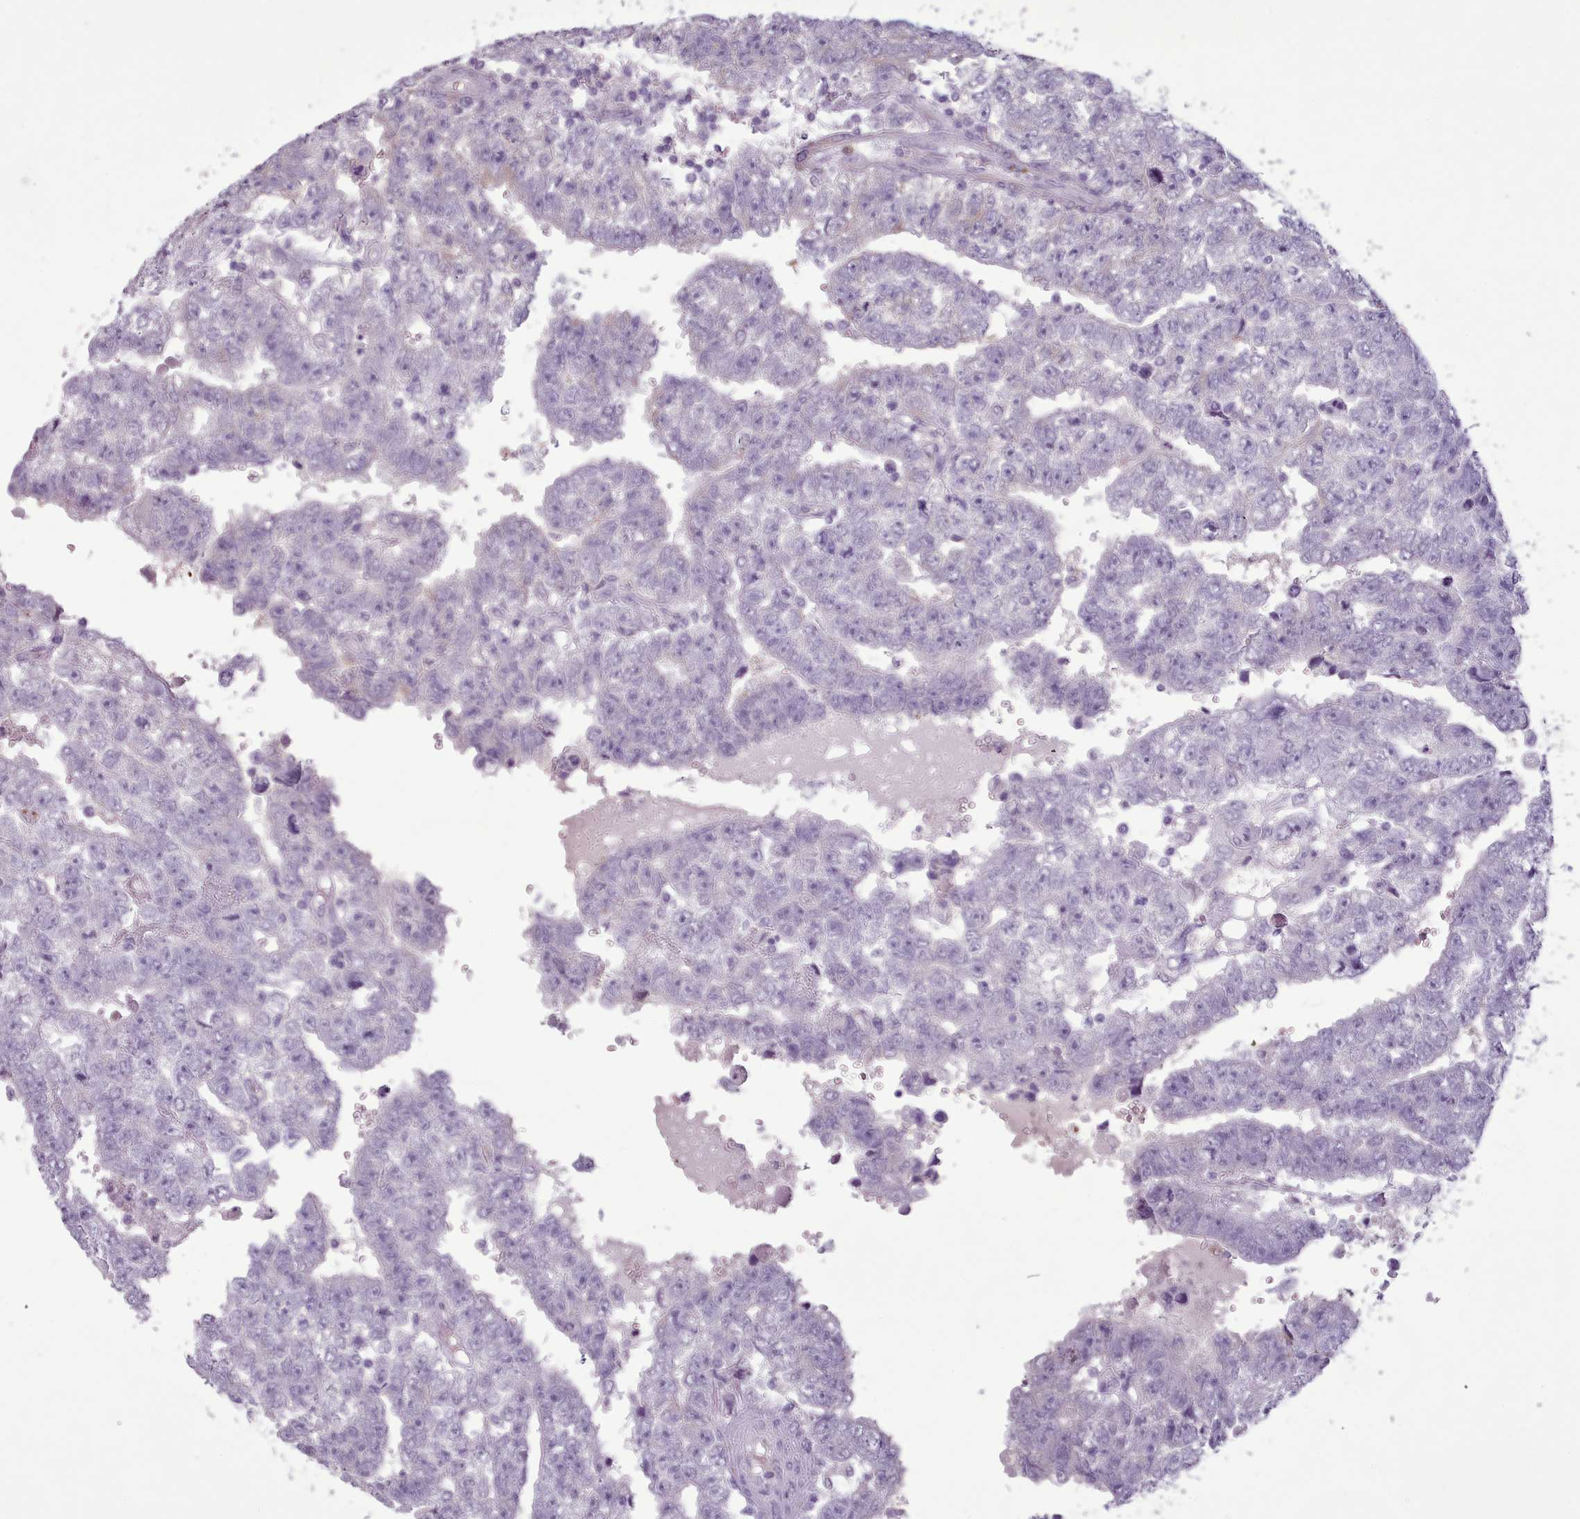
{"staining": {"intensity": "negative", "quantity": "none", "location": "none"}, "tissue": "testis cancer", "cell_type": "Tumor cells", "image_type": "cancer", "snomed": [{"axis": "morphology", "description": "Carcinoma, Embryonal, NOS"}, {"axis": "topography", "description": "Testis"}], "caption": "This is a image of immunohistochemistry (IHC) staining of testis cancer, which shows no expression in tumor cells.", "gene": "NDST2", "patient": {"sex": "male", "age": 25}}